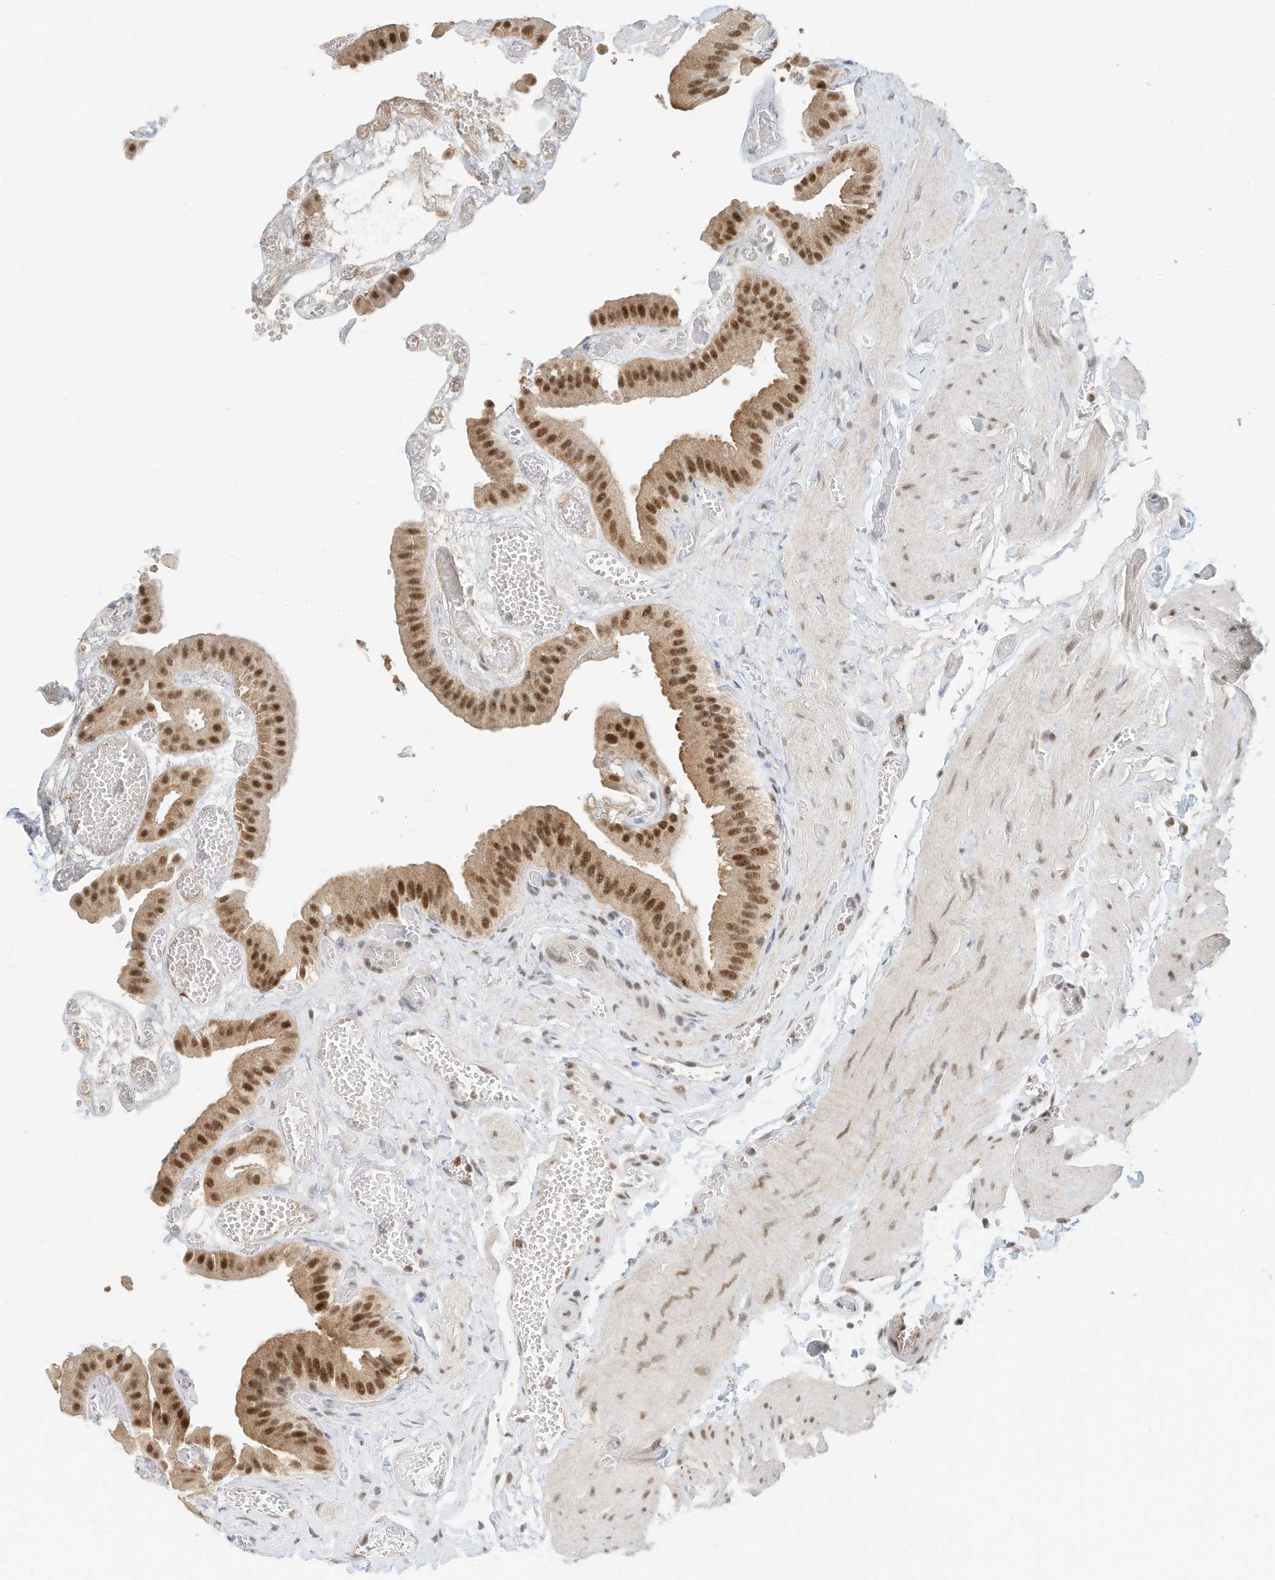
{"staining": {"intensity": "strong", "quantity": ">75%", "location": "nuclear"}, "tissue": "gallbladder", "cell_type": "Glandular cells", "image_type": "normal", "snomed": [{"axis": "morphology", "description": "Normal tissue, NOS"}, {"axis": "topography", "description": "Gallbladder"}], "caption": "Immunohistochemistry of benign gallbladder demonstrates high levels of strong nuclear expression in about >75% of glandular cells. The protein of interest is stained brown, and the nuclei are stained in blue (DAB IHC with brightfield microscopy, high magnification).", "gene": "OGT", "patient": {"sex": "female", "age": 64}}